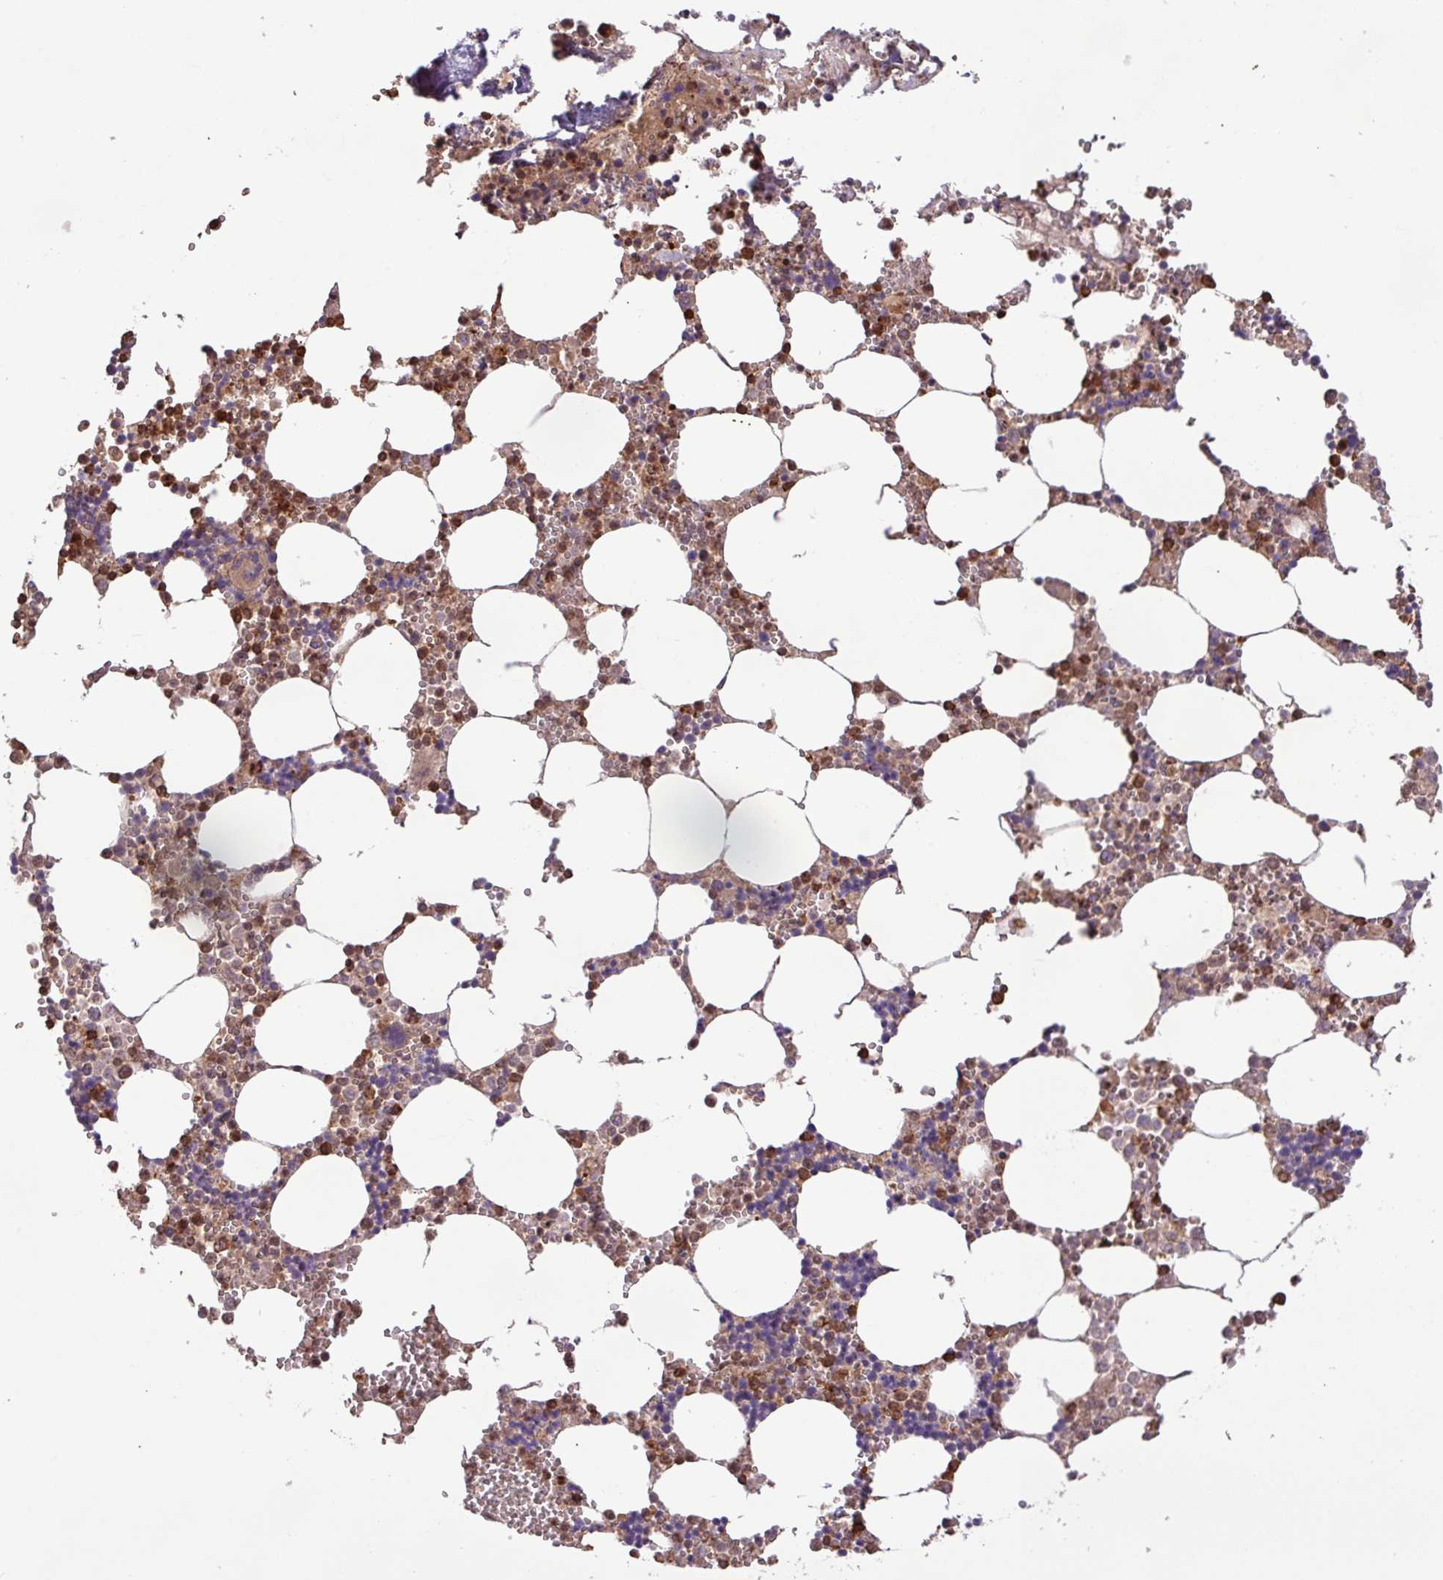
{"staining": {"intensity": "moderate", "quantity": "25%-75%", "location": "cytoplasmic/membranous"}, "tissue": "bone marrow", "cell_type": "Hematopoietic cells", "image_type": "normal", "snomed": [{"axis": "morphology", "description": "Normal tissue, NOS"}, {"axis": "topography", "description": "Bone marrow"}], "caption": "A high-resolution image shows immunohistochemistry (IHC) staining of unremarkable bone marrow, which demonstrates moderate cytoplasmic/membranous positivity in approximately 25%-75% of hematopoietic cells. The staining was performed using DAB (3,3'-diaminobenzidine) to visualize the protein expression in brown, while the nuclei were stained in blue with hematoxylin (Magnification: 20x).", "gene": "GON7", "patient": {"sex": "male", "age": 54}}